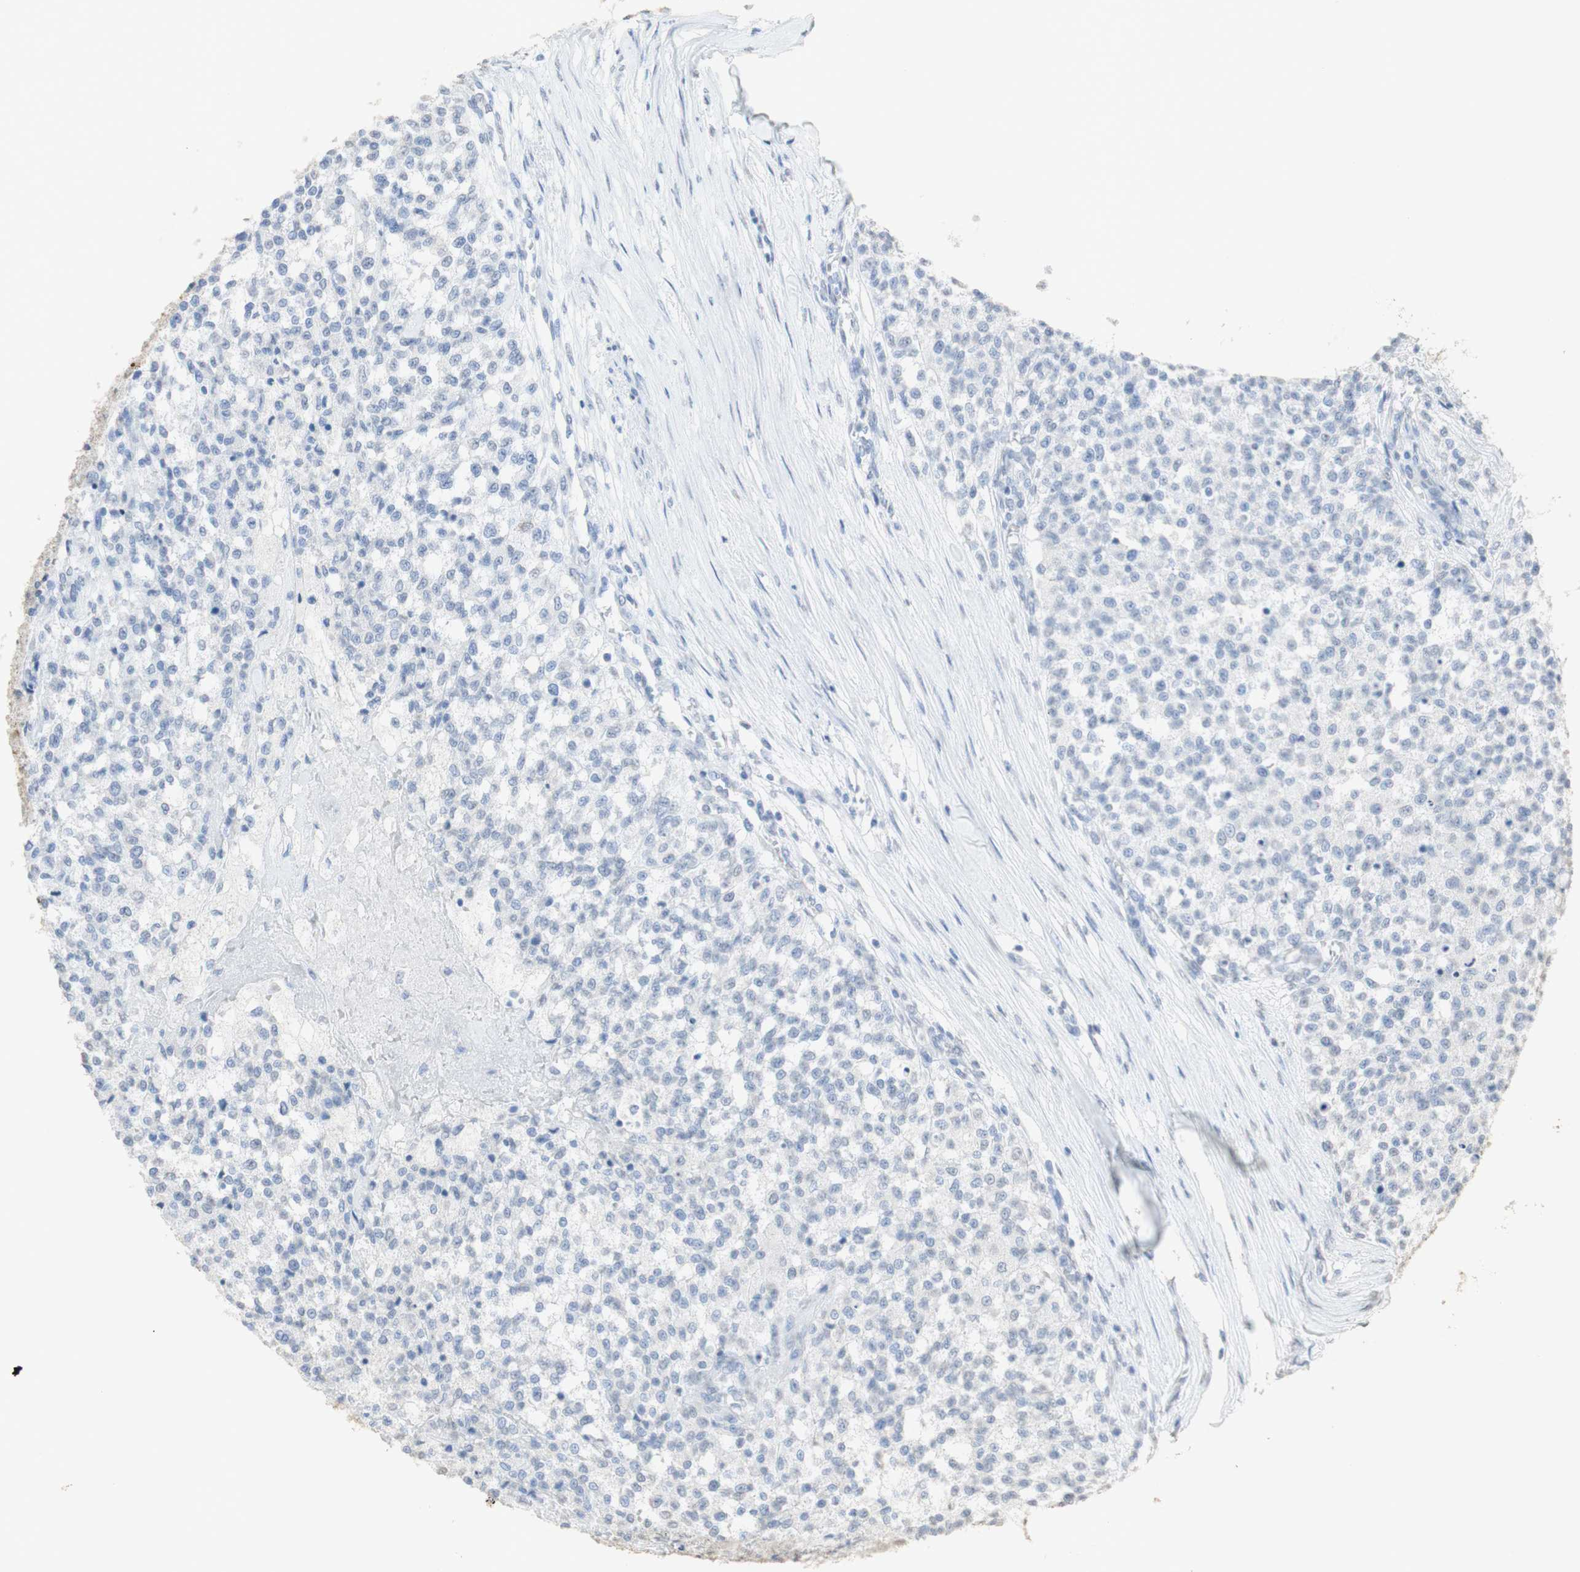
{"staining": {"intensity": "negative", "quantity": "none", "location": "none"}, "tissue": "testis cancer", "cell_type": "Tumor cells", "image_type": "cancer", "snomed": [{"axis": "morphology", "description": "Seminoma, NOS"}, {"axis": "topography", "description": "Testis"}], "caption": "Protein analysis of testis seminoma shows no significant expression in tumor cells.", "gene": "L1CAM", "patient": {"sex": "male", "age": 59}}